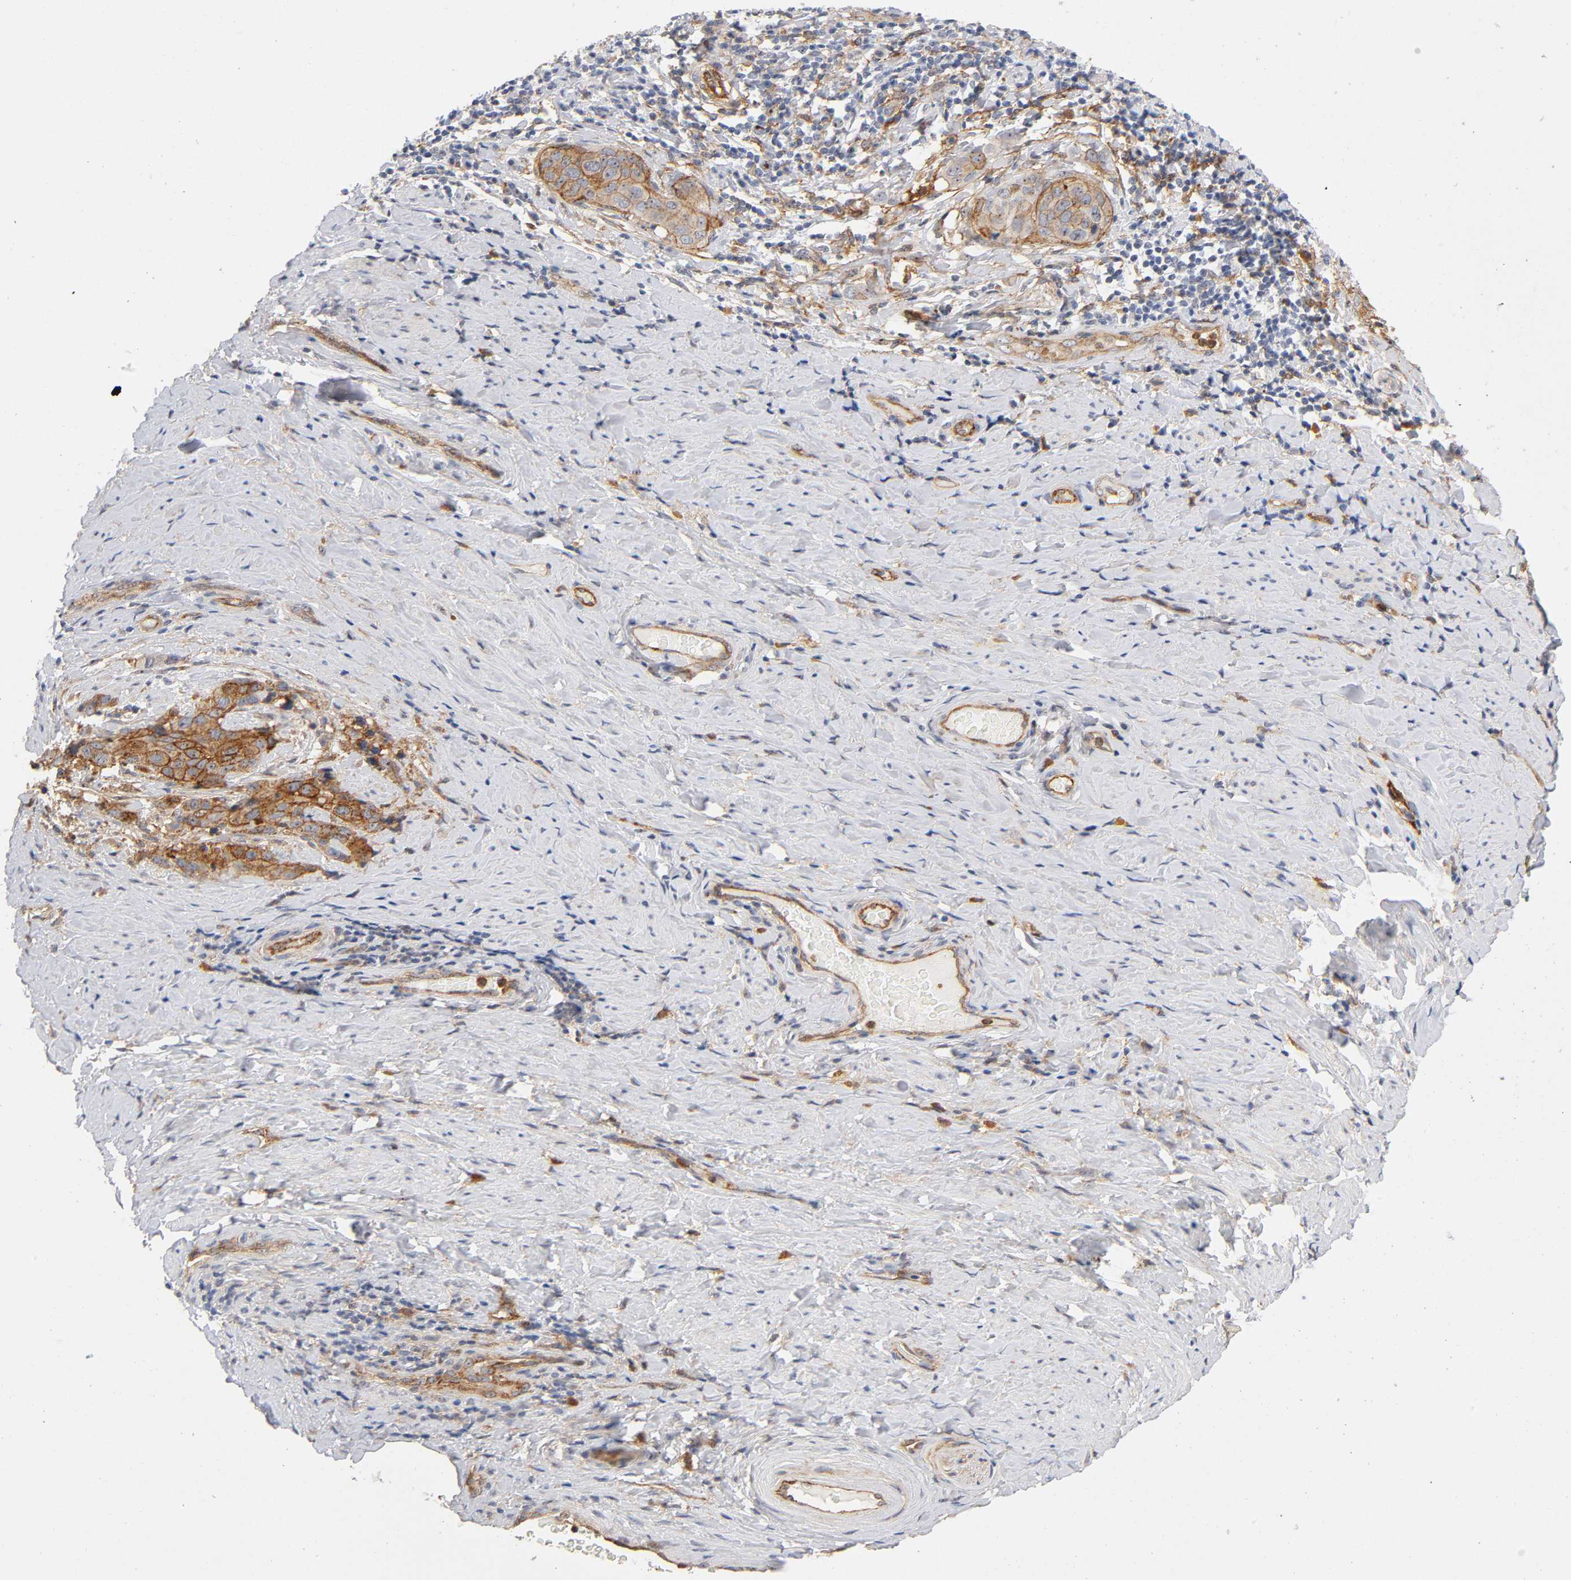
{"staining": {"intensity": "strong", "quantity": ">75%", "location": "cytoplasmic/membranous"}, "tissue": "cervical cancer", "cell_type": "Tumor cells", "image_type": "cancer", "snomed": [{"axis": "morphology", "description": "Squamous cell carcinoma, NOS"}, {"axis": "topography", "description": "Cervix"}], "caption": "Tumor cells exhibit strong cytoplasmic/membranous positivity in about >75% of cells in cervical squamous cell carcinoma.", "gene": "PLD1", "patient": {"sex": "female", "age": 54}}